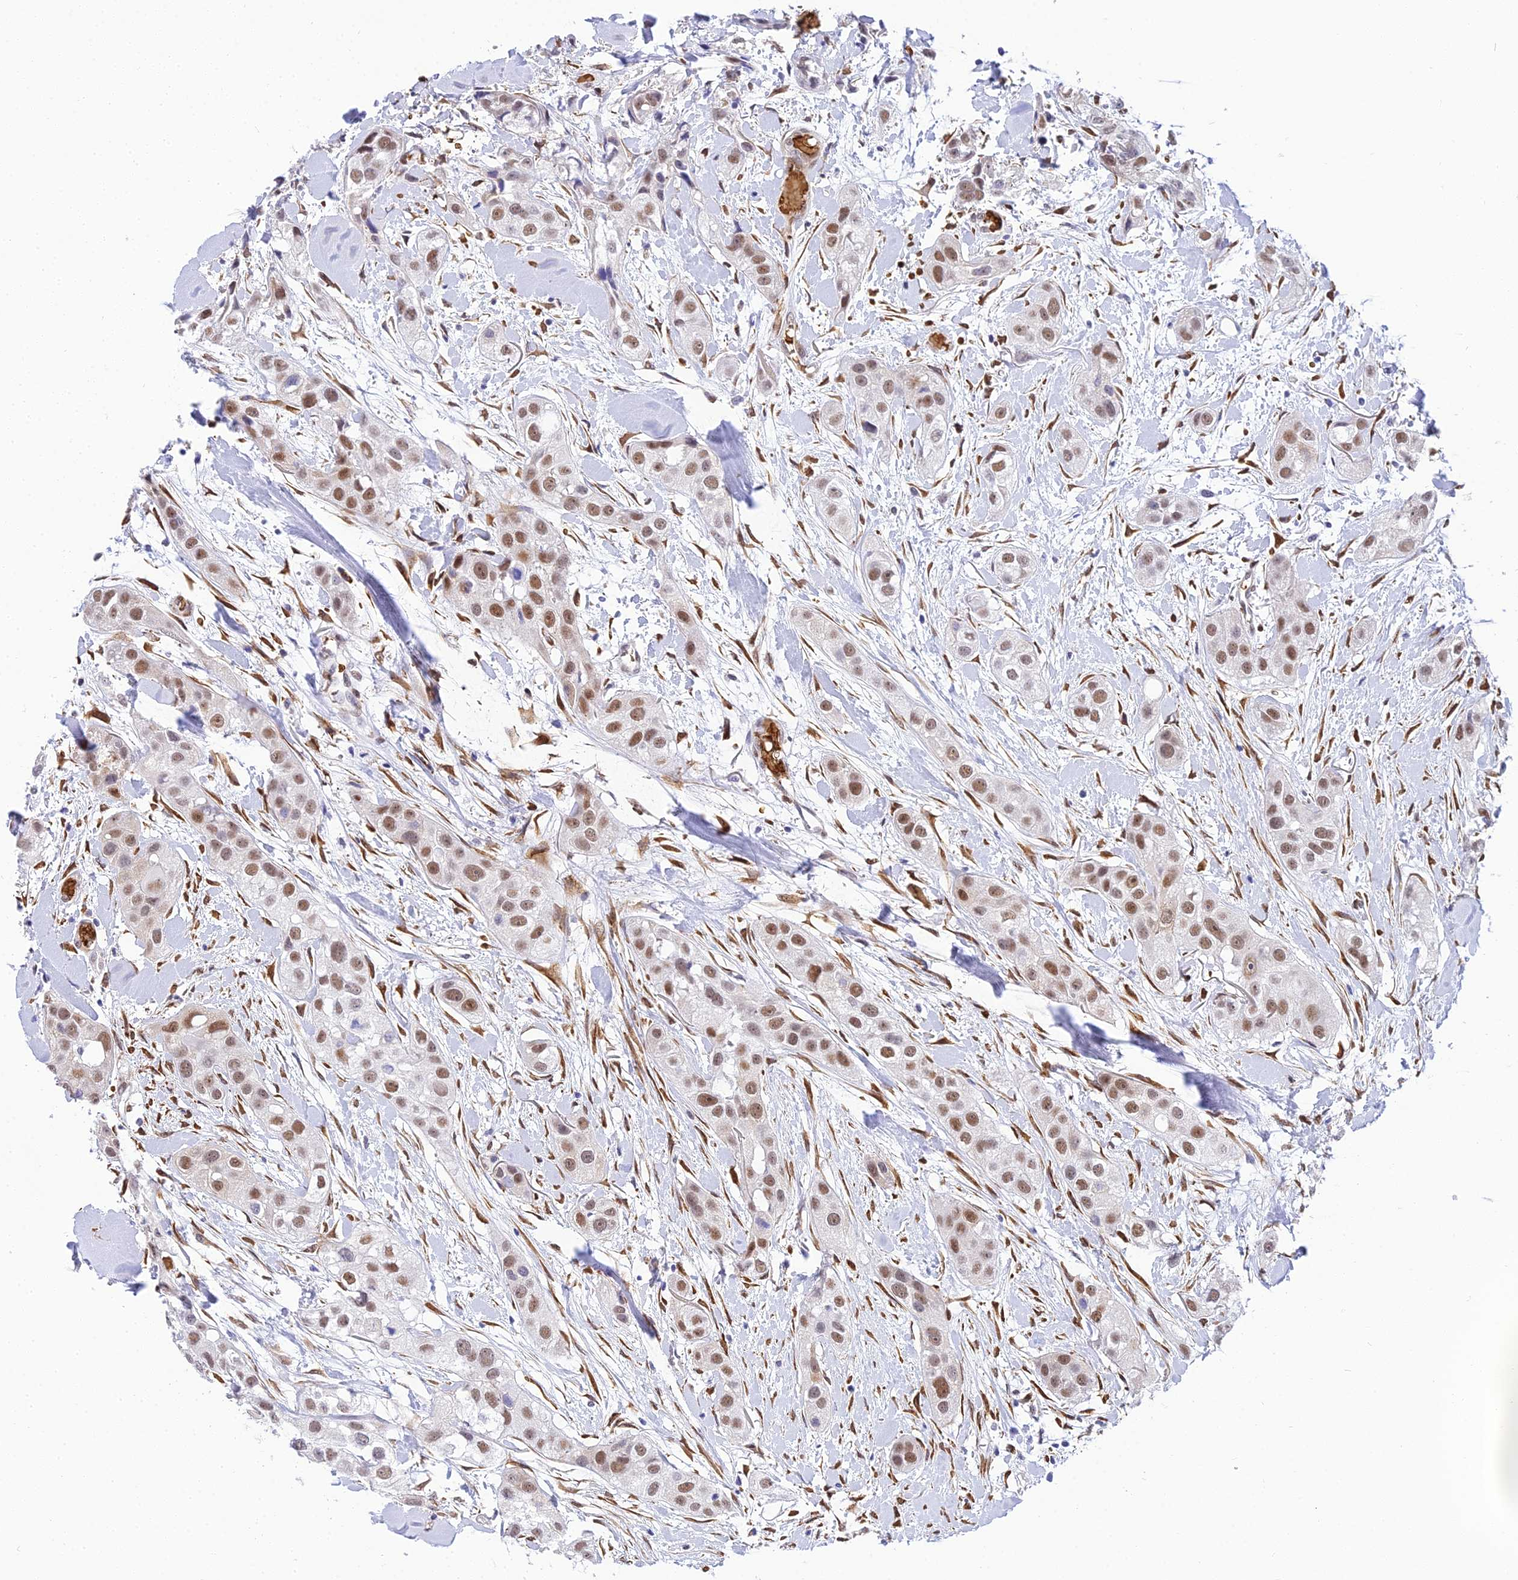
{"staining": {"intensity": "moderate", "quantity": ">75%", "location": "nuclear"}, "tissue": "head and neck cancer", "cell_type": "Tumor cells", "image_type": "cancer", "snomed": [{"axis": "morphology", "description": "Normal tissue, NOS"}, {"axis": "morphology", "description": "Squamous cell carcinoma, NOS"}, {"axis": "topography", "description": "Skeletal muscle"}, {"axis": "topography", "description": "Head-Neck"}], "caption": "Squamous cell carcinoma (head and neck) stained with a brown dye reveals moderate nuclear positive positivity in approximately >75% of tumor cells.", "gene": "BCL9", "patient": {"sex": "male", "age": 51}}